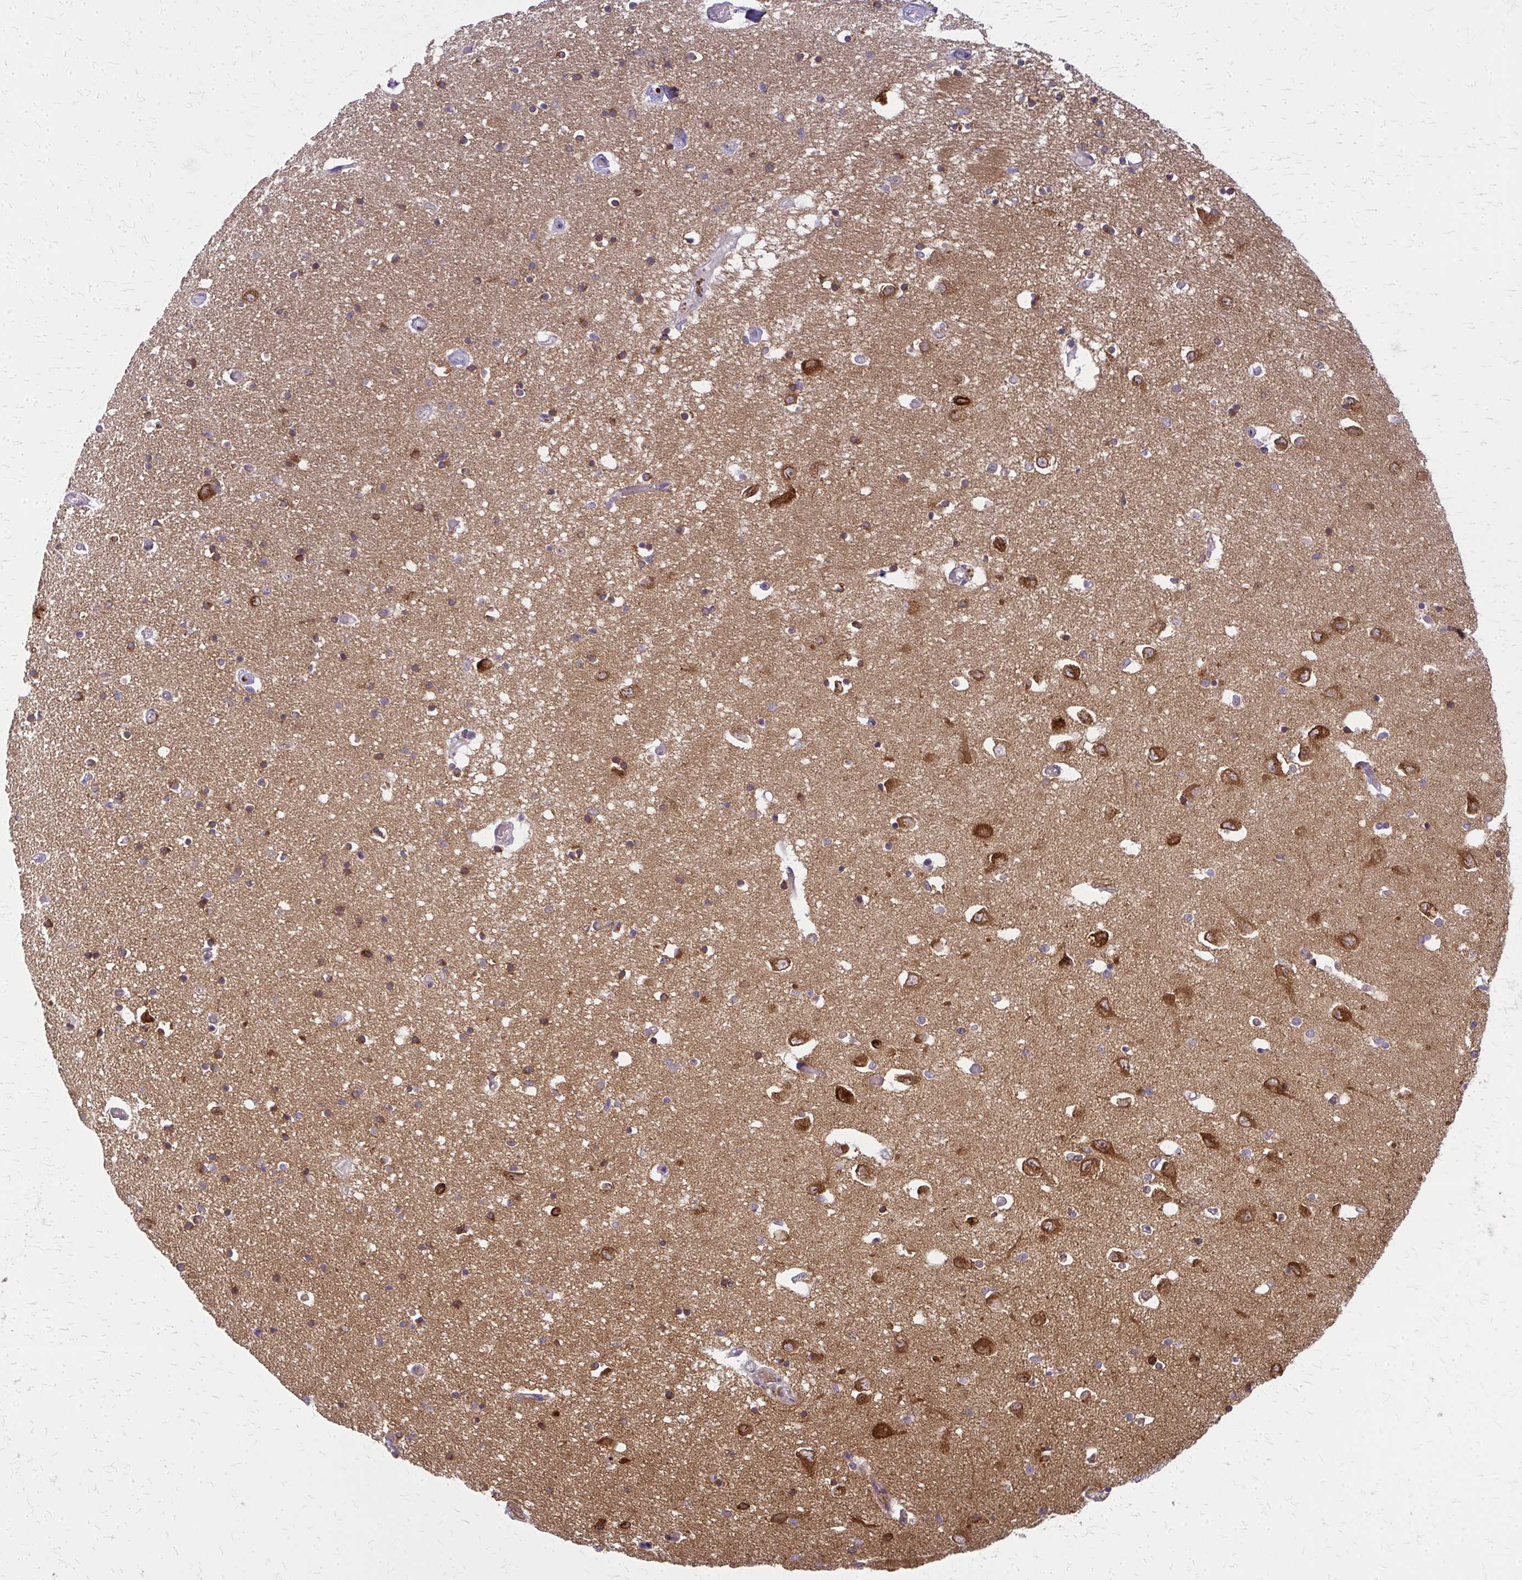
{"staining": {"intensity": "moderate", "quantity": "25%-75%", "location": "cytoplasmic/membranous"}, "tissue": "caudate", "cell_type": "Glial cells", "image_type": "normal", "snomed": [{"axis": "morphology", "description": "Normal tissue, NOS"}, {"axis": "topography", "description": "Lateral ventricle wall"}, {"axis": "topography", "description": "Hippocampus"}], "caption": "An IHC micrograph of benign tissue is shown. Protein staining in brown labels moderate cytoplasmic/membranous positivity in caudate within glial cells. (DAB (3,3'-diaminobenzidine) IHC, brown staining for protein, blue staining for nuclei).", "gene": "MCCC1", "patient": {"sex": "female", "age": 63}}